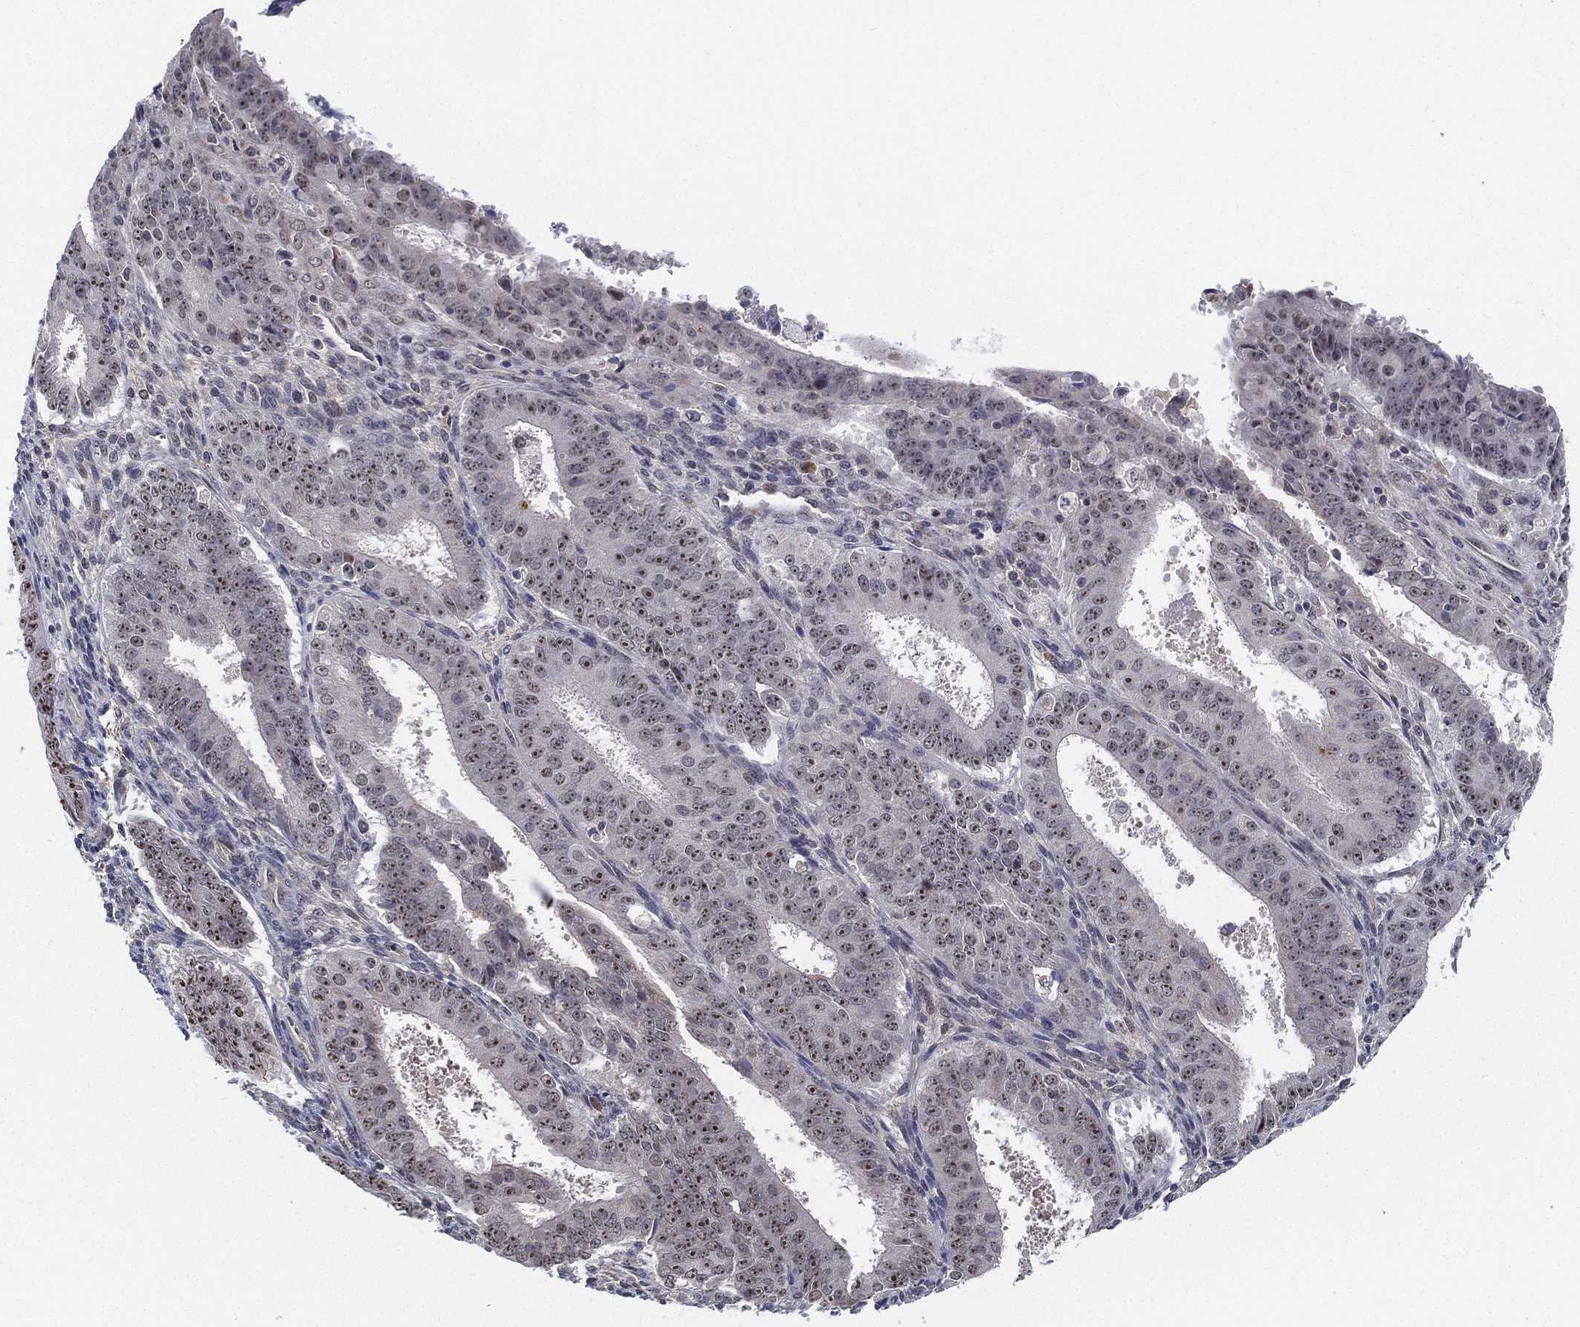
{"staining": {"intensity": "weak", "quantity": "25%-75%", "location": "nuclear"}, "tissue": "ovarian cancer", "cell_type": "Tumor cells", "image_type": "cancer", "snomed": [{"axis": "morphology", "description": "Carcinoma, endometroid"}, {"axis": "topography", "description": "Ovary"}], "caption": "Immunohistochemical staining of ovarian endometroid carcinoma shows low levels of weak nuclear protein expression in approximately 25%-75% of tumor cells.", "gene": "PPP1R16B", "patient": {"sex": "female", "age": 42}}